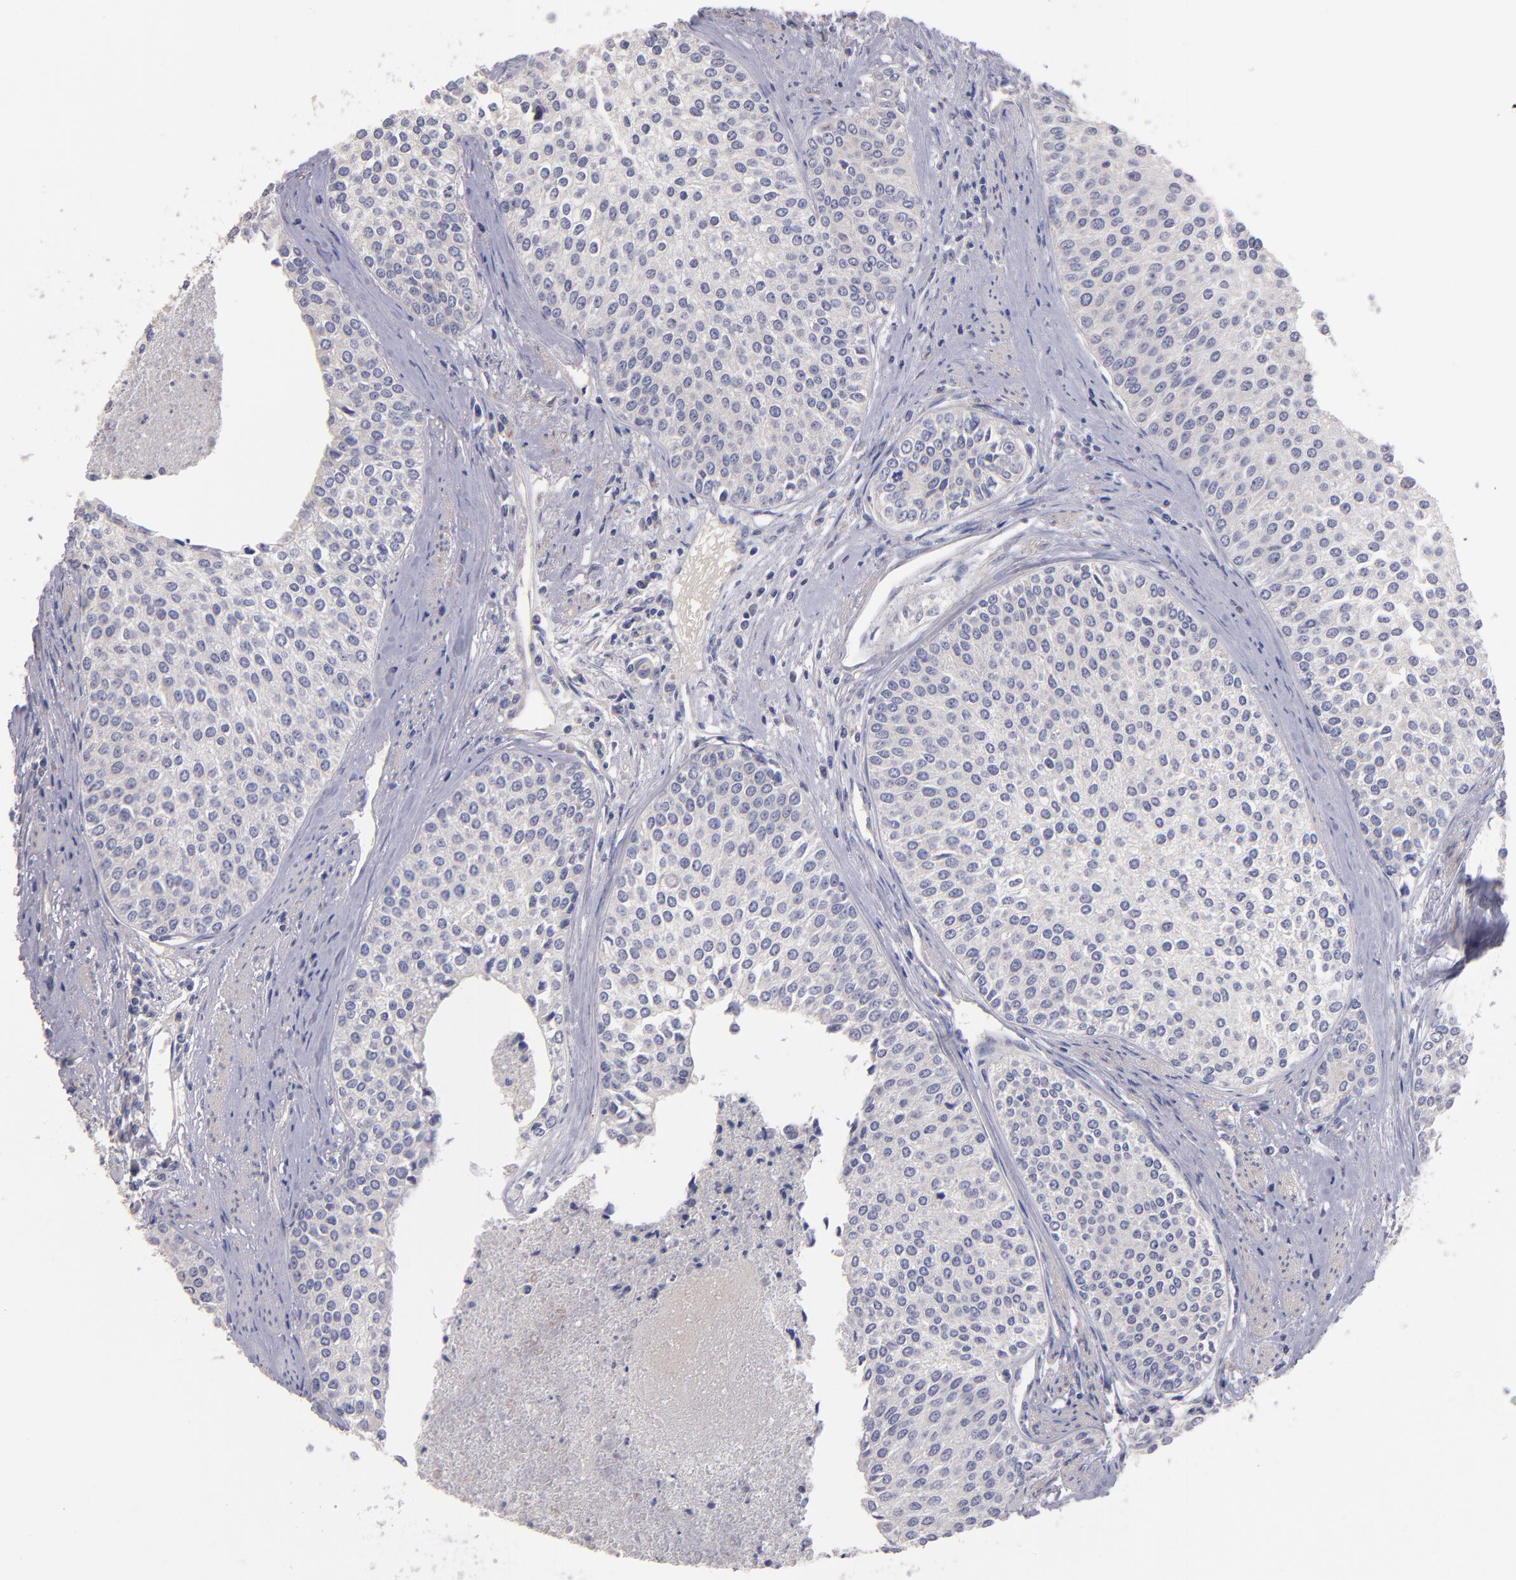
{"staining": {"intensity": "negative", "quantity": "none", "location": "none"}, "tissue": "urothelial cancer", "cell_type": "Tumor cells", "image_type": "cancer", "snomed": [{"axis": "morphology", "description": "Urothelial carcinoma, Low grade"}, {"axis": "topography", "description": "Urinary bladder"}], "caption": "This is an IHC histopathology image of human urothelial carcinoma (low-grade). There is no staining in tumor cells.", "gene": "MAGEE1", "patient": {"sex": "female", "age": 73}}